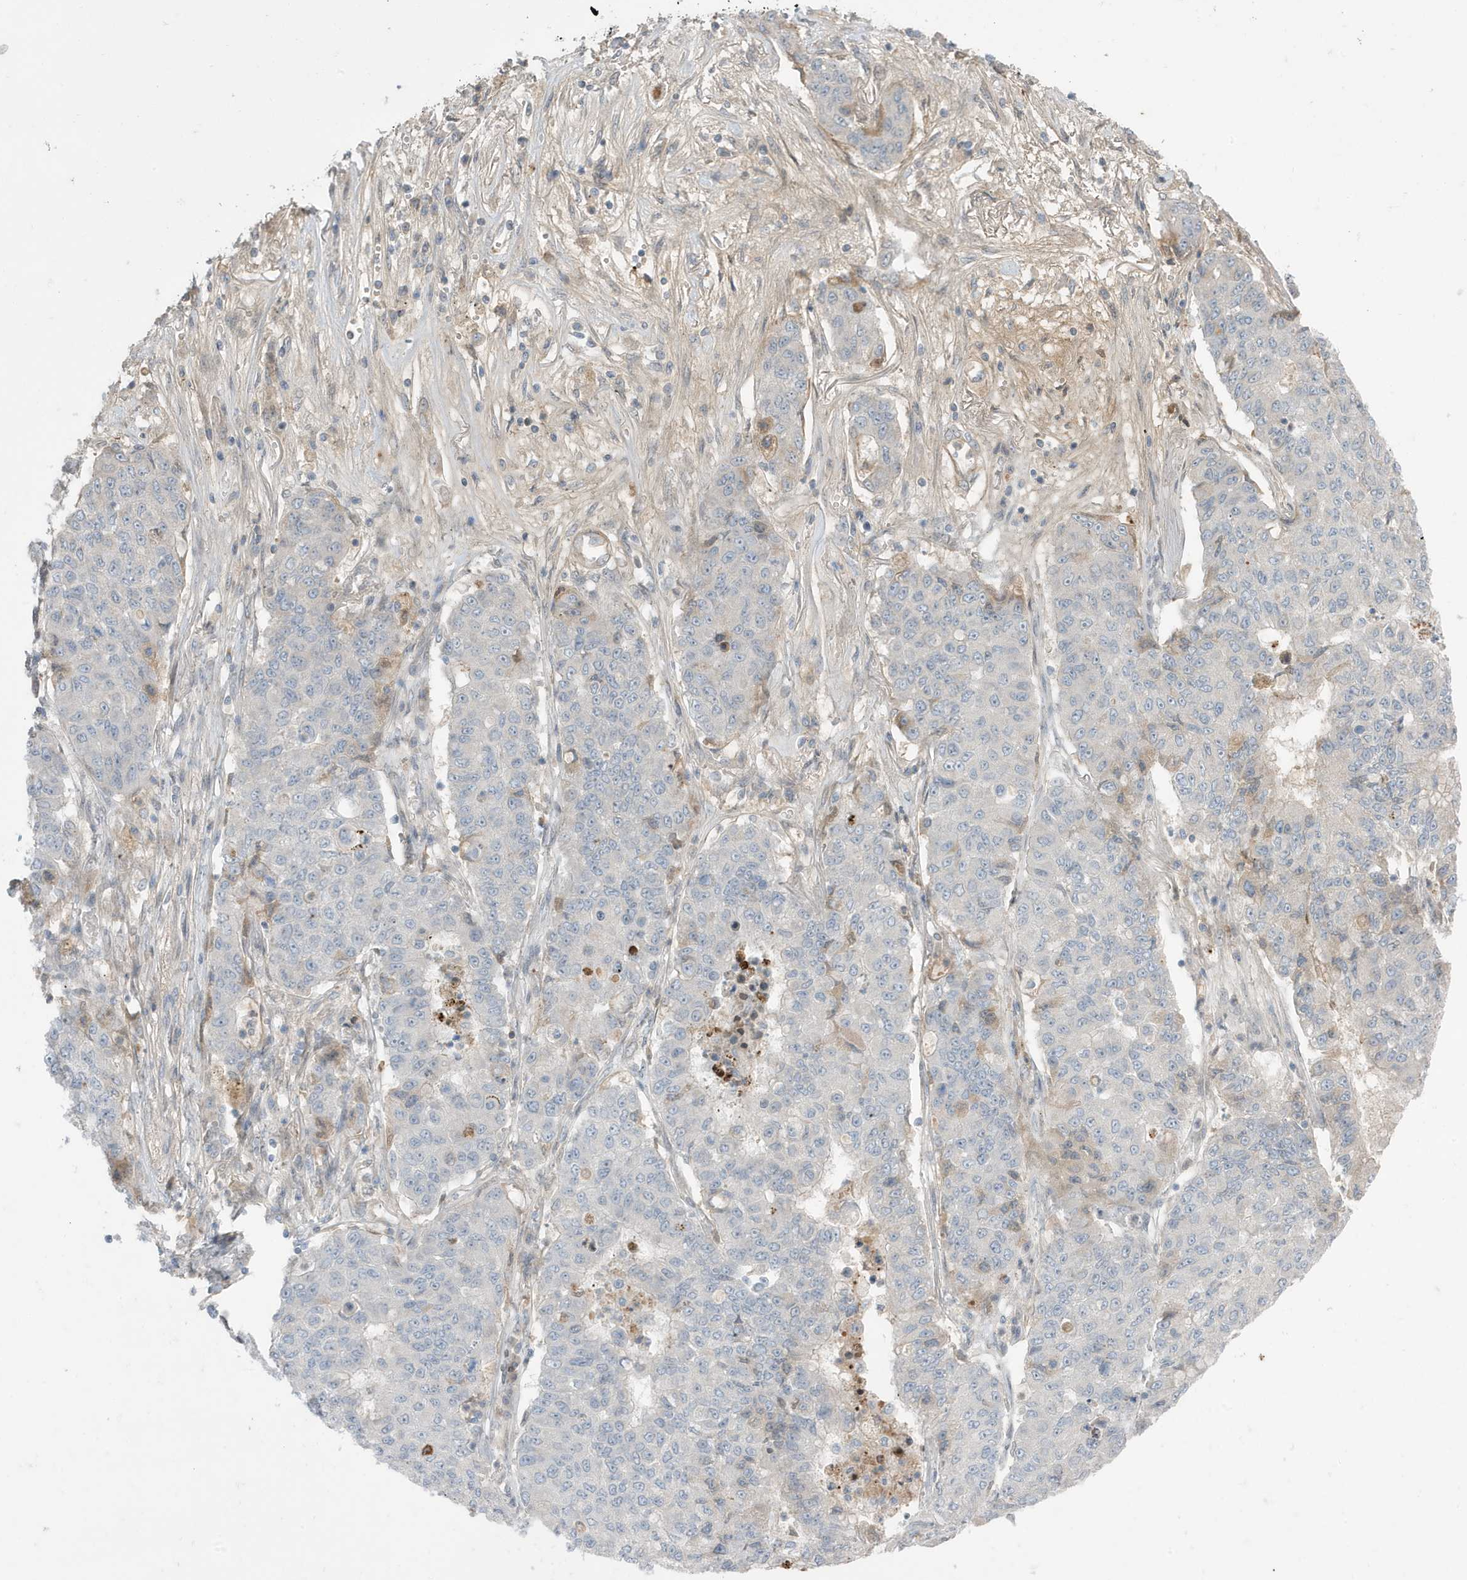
{"staining": {"intensity": "negative", "quantity": "none", "location": "none"}, "tissue": "lung cancer", "cell_type": "Tumor cells", "image_type": "cancer", "snomed": [{"axis": "morphology", "description": "Squamous cell carcinoma, NOS"}, {"axis": "topography", "description": "Lung"}], "caption": "There is no significant positivity in tumor cells of lung squamous cell carcinoma.", "gene": "FNDC1", "patient": {"sex": "male", "age": 74}}